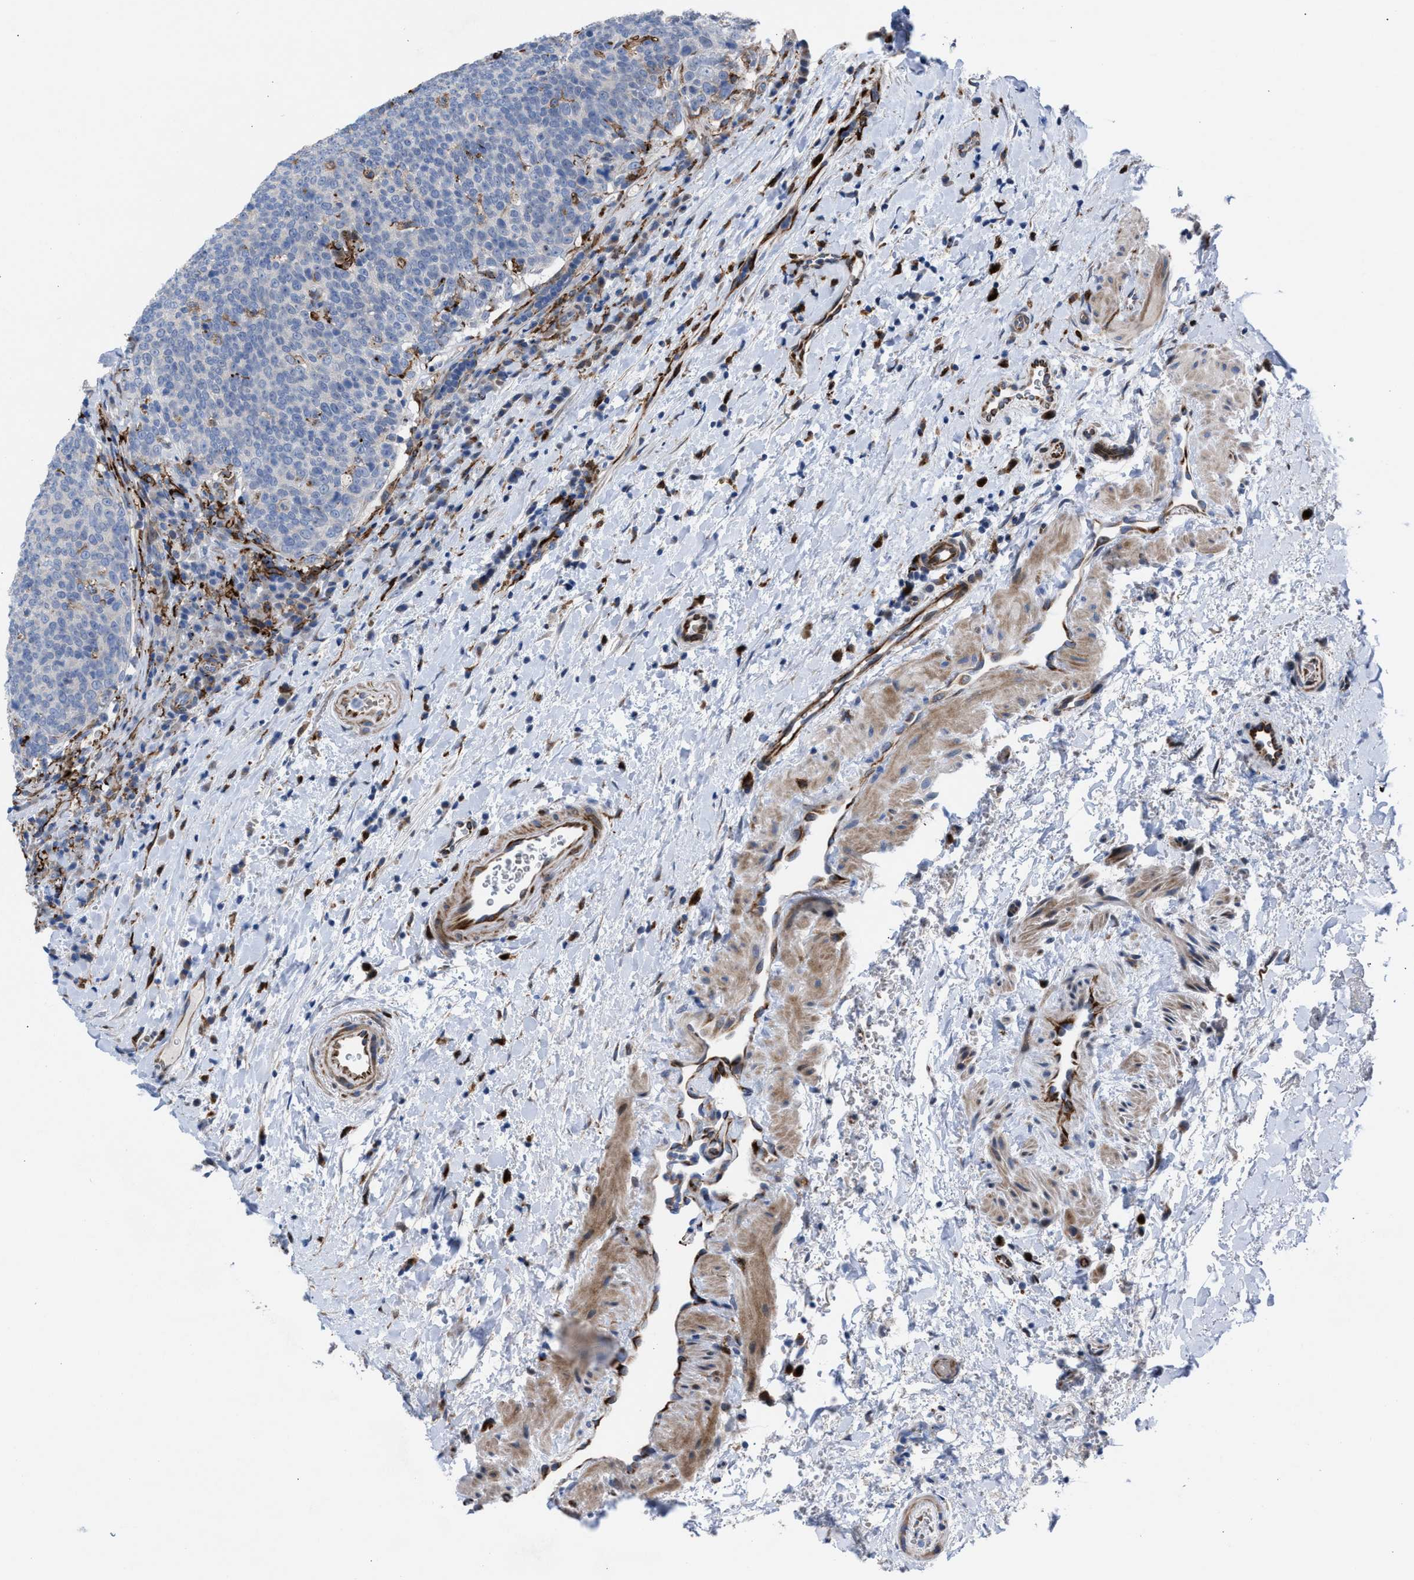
{"staining": {"intensity": "negative", "quantity": "none", "location": "none"}, "tissue": "head and neck cancer", "cell_type": "Tumor cells", "image_type": "cancer", "snomed": [{"axis": "morphology", "description": "Squamous cell carcinoma, NOS"}, {"axis": "morphology", "description": "Squamous cell carcinoma, metastatic, NOS"}, {"axis": "topography", "description": "Lymph node"}, {"axis": "topography", "description": "Head-Neck"}], "caption": "Immunohistochemistry (IHC) of metastatic squamous cell carcinoma (head and neck) exhibits no staining in tumor cells. (DAB IHC visualized using brightfield microscopy, high magnification).", "gene": "SLC47A1", "patient": {"sex": "male", "age": 62}}